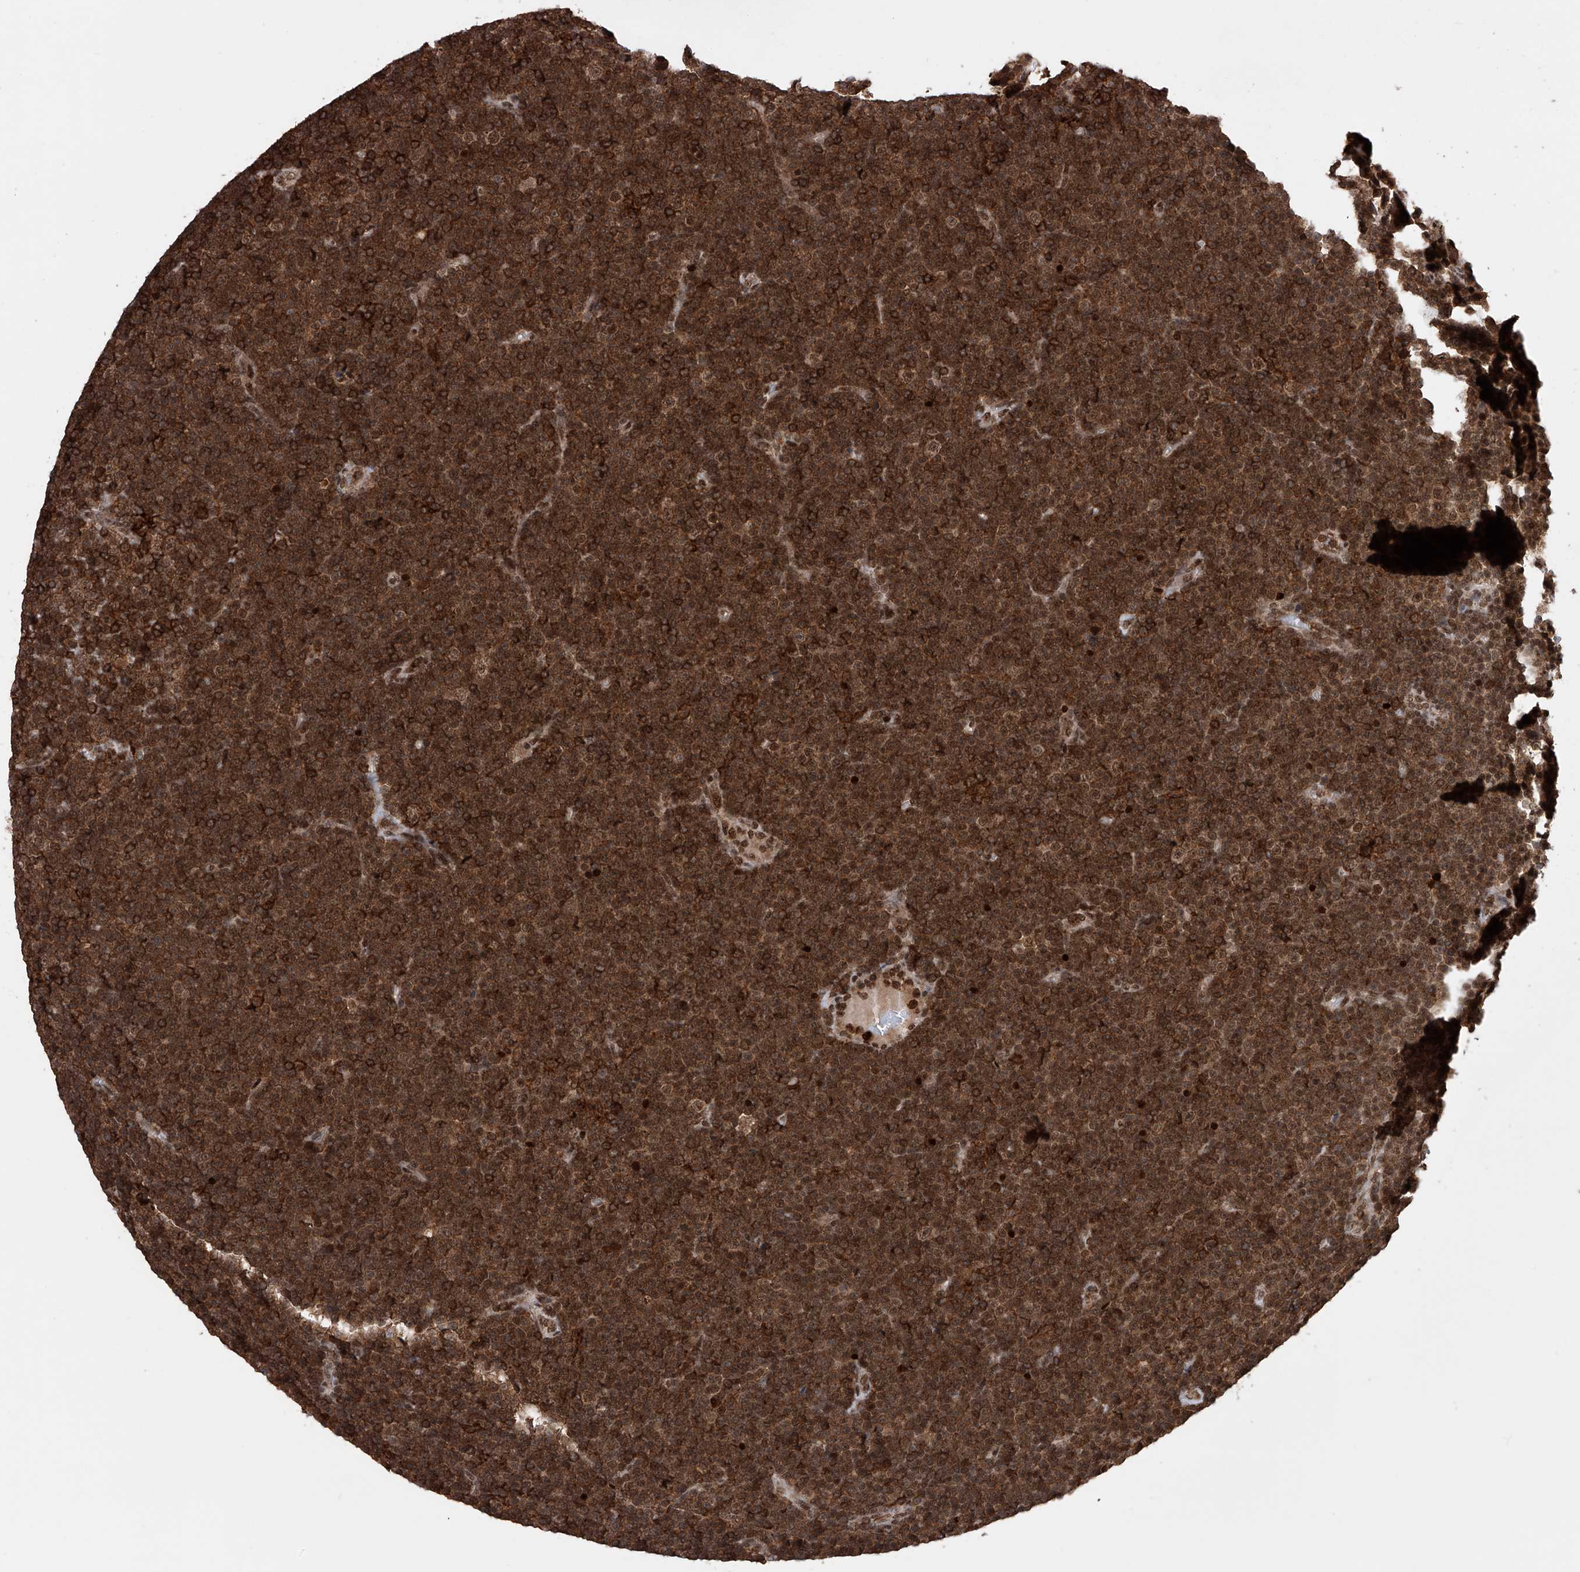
{"staining": {"intensity": "strong", "quantity": ">75%", "location": "cytoplasmic/membranous"}, "tissue": "lymphoma", "cell_type": "Tumor cells", "image_type": "cancer", "snomed": [{"axis": "morphology", "description": "Malignant lymphoma, non-Hodgkin's type, Low grade"}, {"axis": "topography", "description": "Lymph node"}], "caption": "Immunohistochemistry (DAB (3,3'-diaminobenzidine)) staining of malignant lymphoma, non-Hodgkin's type (low-grade) shows strong cytoplasmic/membranous protein positivity in approximately >75% of tumor cells.", "gene": "ZNF280D", "patient": {"sex": "female", "age": 67}}